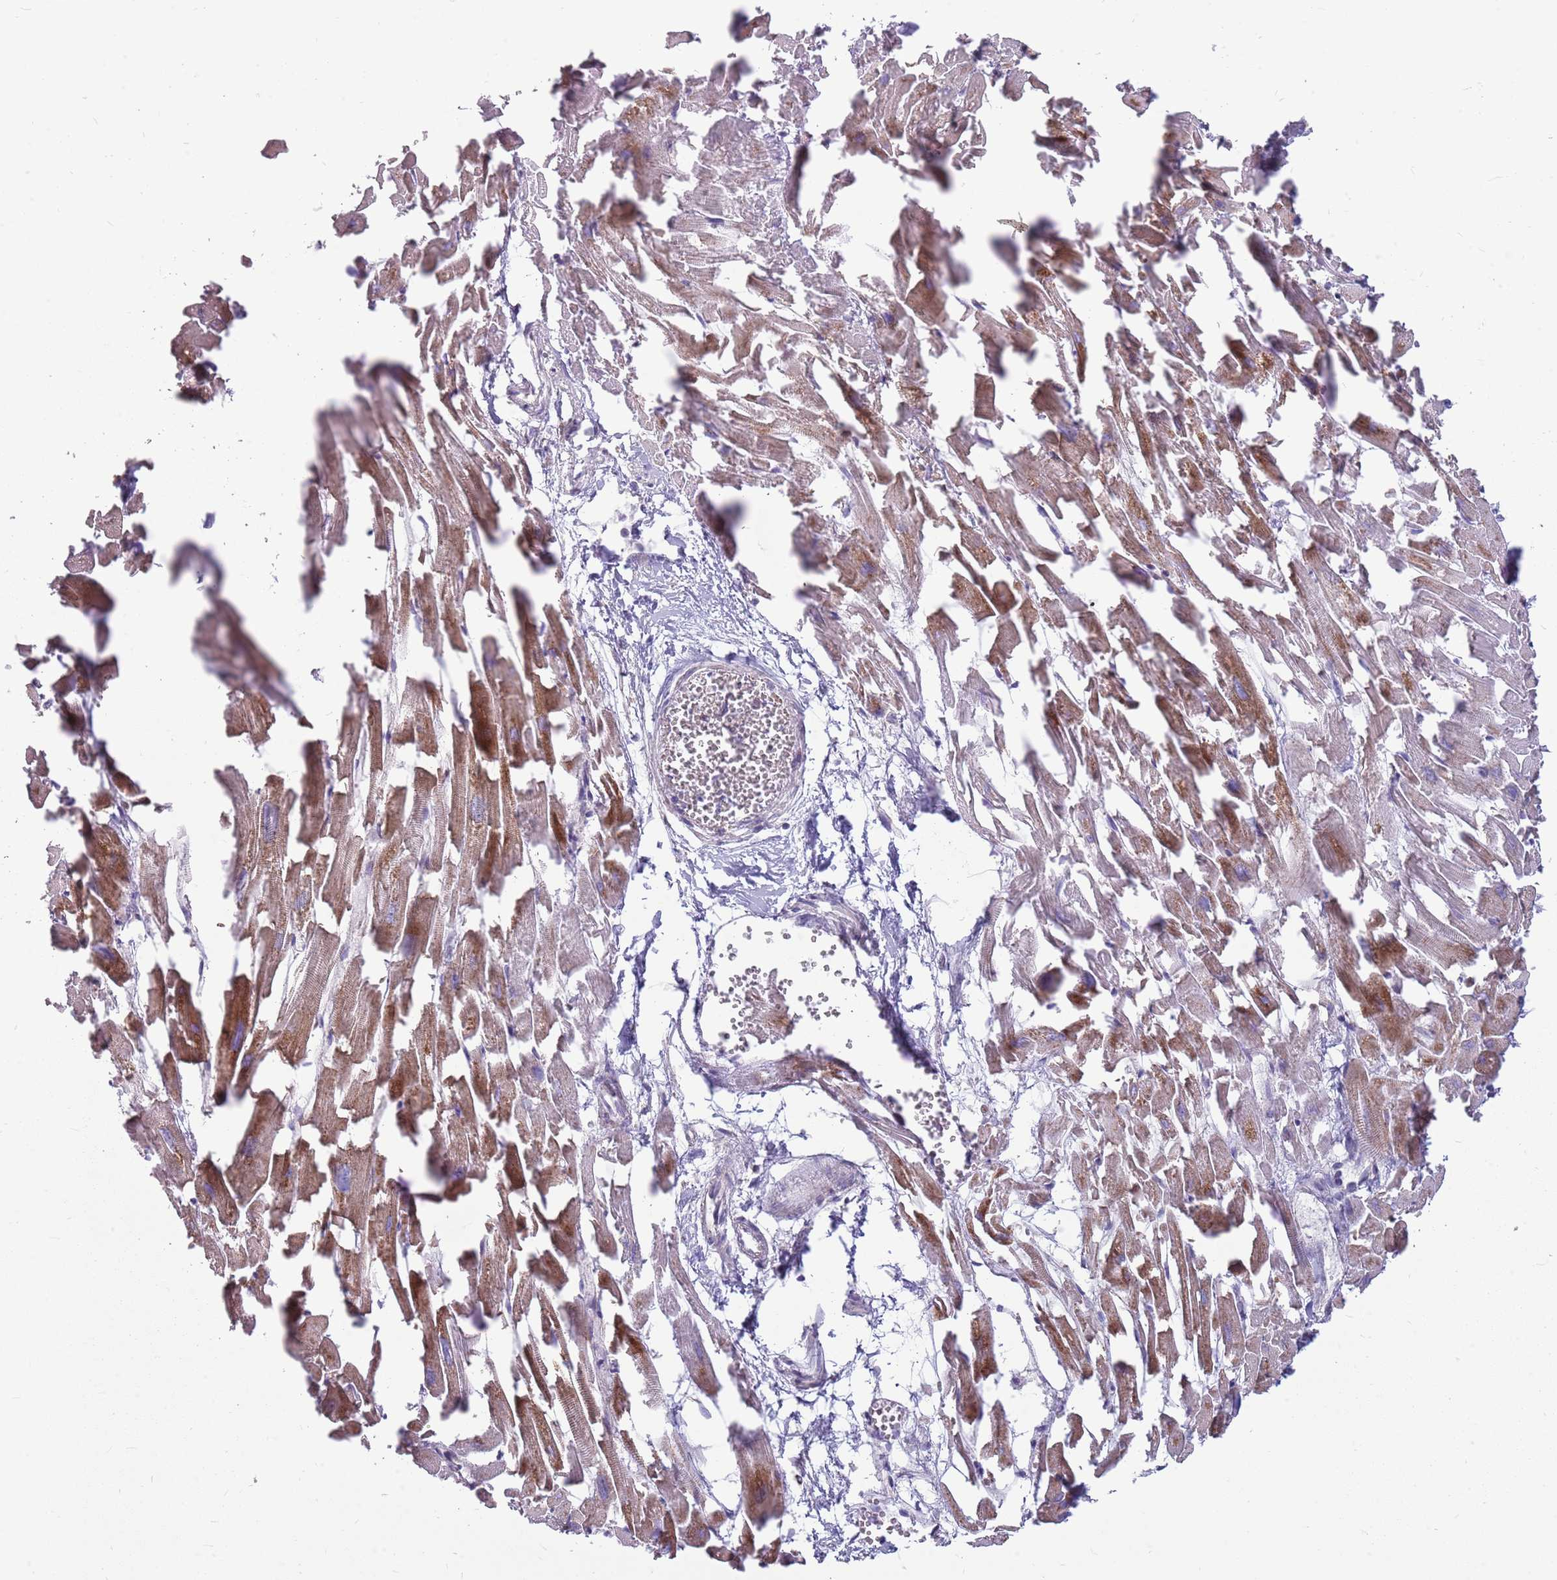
{"staining": {"intensity": "moderate", "quantity": "25%-75%", "location": "cytoplasmic/membranous"}, "tissue": "heart muscle", "cell_type": "Cardiomyocytes", "image_type": "normal", "snomed": [{"axis": "morphology", "description": "Normal tissue, NOS"}, {"axis": "topography", "description": "Heart"}], "caption": "A medium amount of moderate cytoplasmic/membranous staining is present in about 25%-75% of cardiomyocytes in unremarkable heart muscle.", "gene": "PPP1R27", "patient": {"sex": "female", "age": 64}}